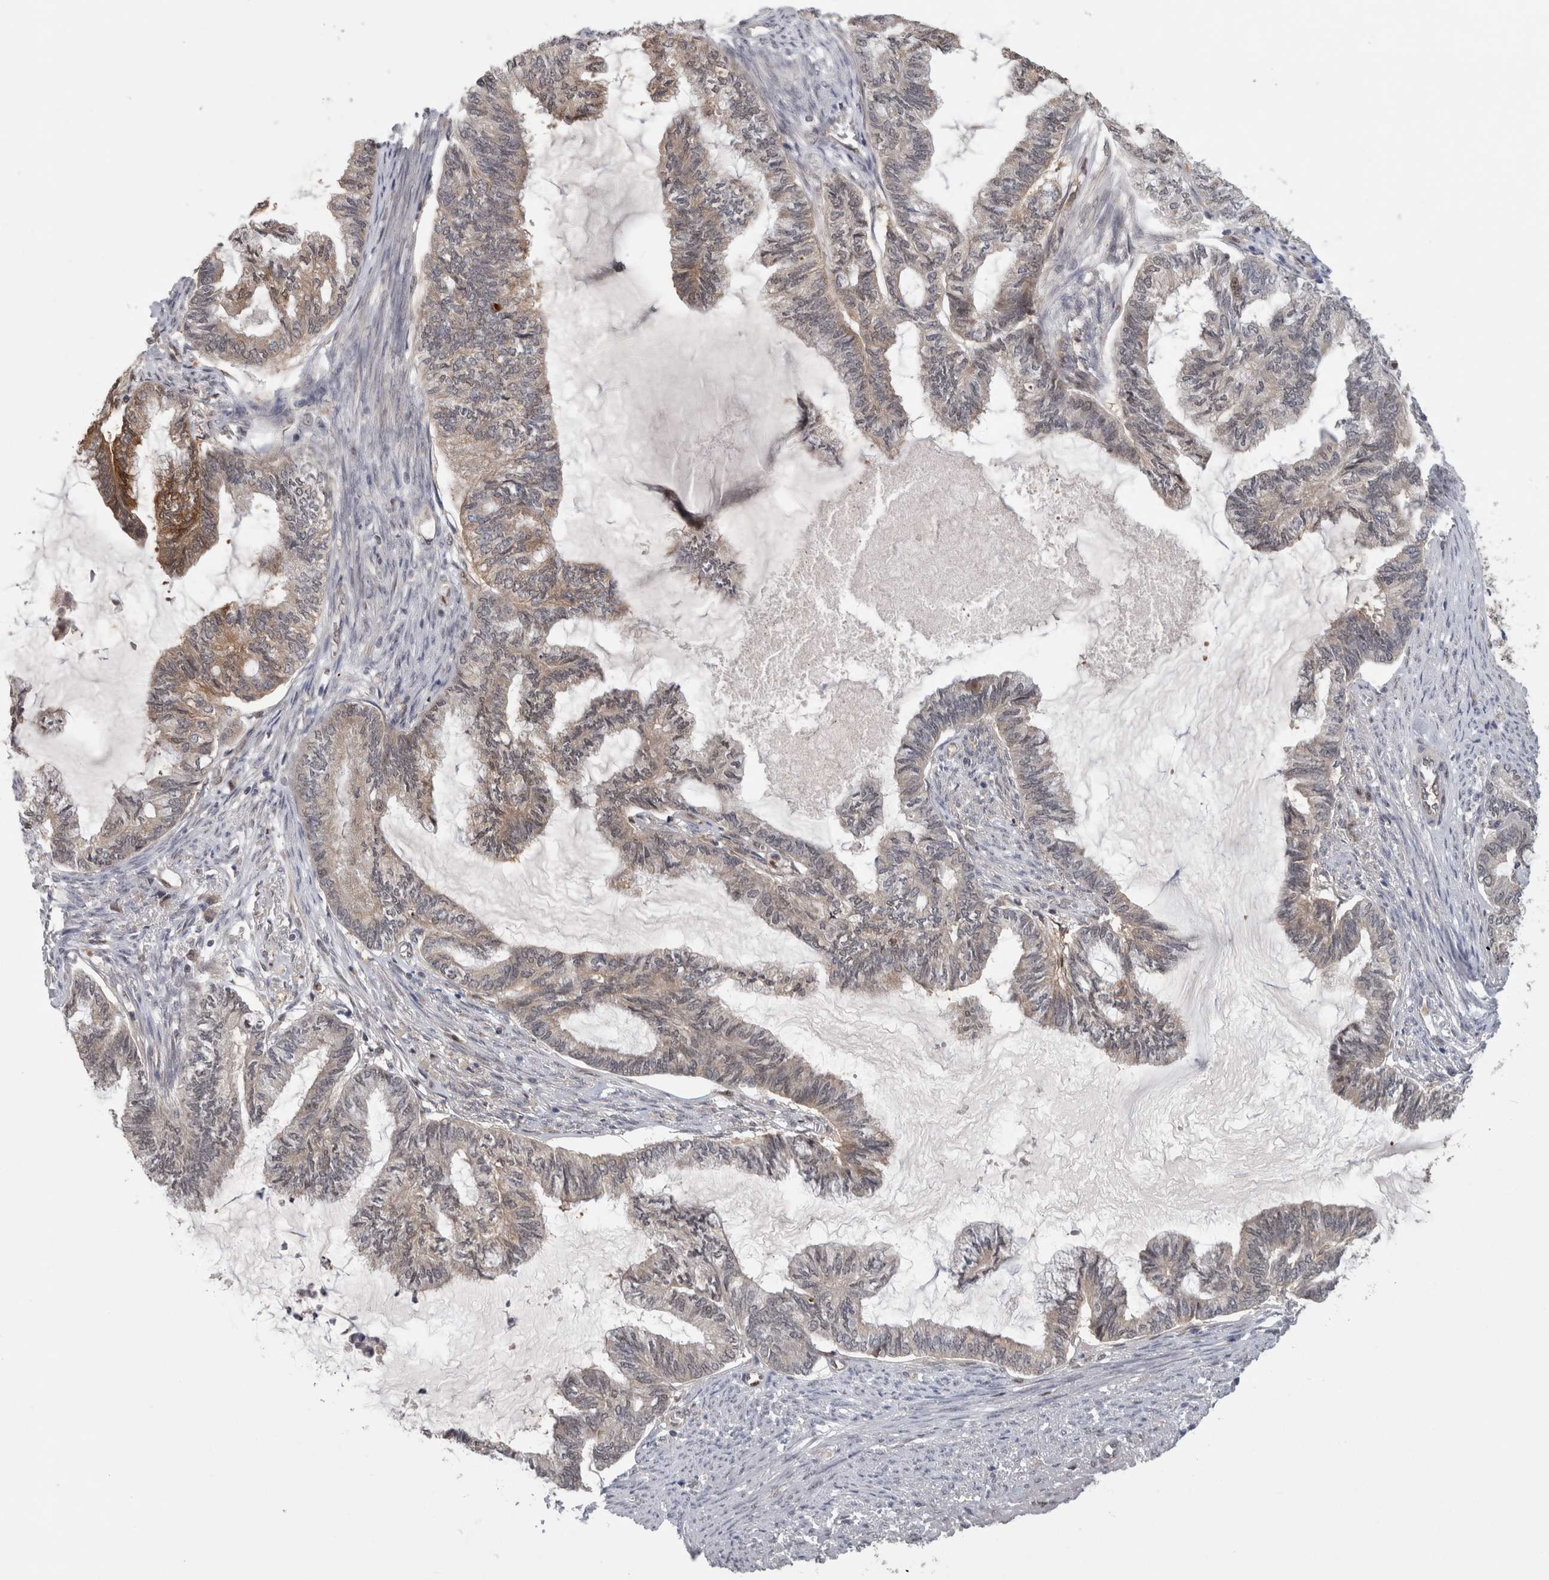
{"staining": {"intensity": "moderate", "quantity": "<25%", "location": "cytoplasmic/membranous"}, "tissue": "endometrial cancer", "cell_type": "Tumor cells", "image_type": "cancer", "snomed": [{"axis": "morphology", "description": "Adenocarcinoma, NOS"}, {"axis": "topography", "description": "Endometrium"}], "caption": "This is a photomicrograph of immunohistochemistry staining of endometrial cancer (adenocarcinoma), which shows moderate expression in the cytoplasmic/membranous of tumor cells.", "gene": "PIGP", "patient": {"sex": "female", "age": 86}}